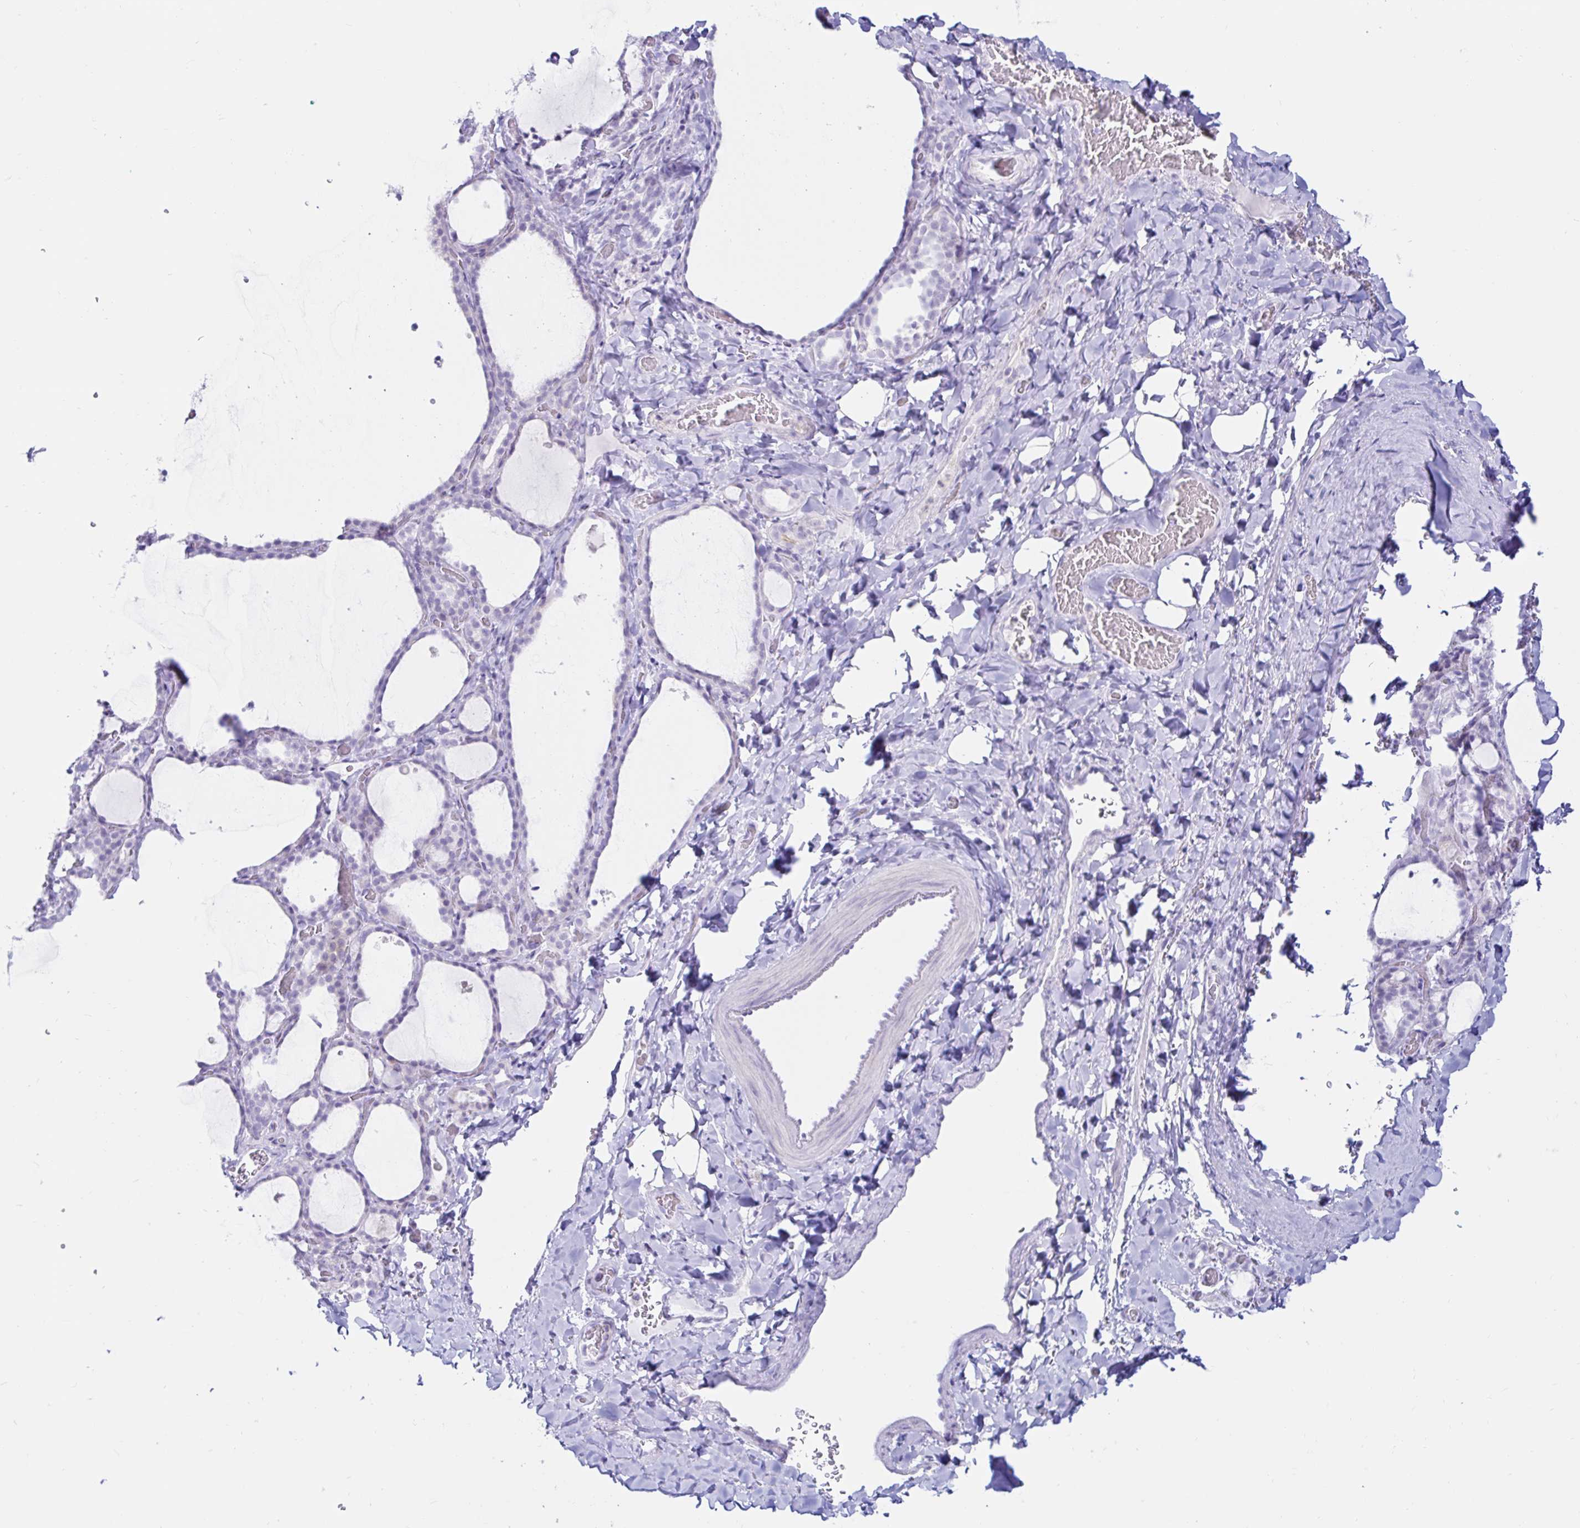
{"staining": {"intensity": "negative", "quantity": "none", "location": "none"}, "tissue": "thyroid gland", "cell_type": "Glandular cells", "image_type": "normal", "snomed": [{"axis": "morphology", "description": "Normal tissue, NOS"}, {"axis": "topography", "description": "Thyroid gland"}], "caption": "Immunohistochemistry image of normal human thyroid gland stained for a protein (brown), which displays no expression in glandular cells.", "gene": "BEST1", "patient": {"sex": "female", "age": 22}}